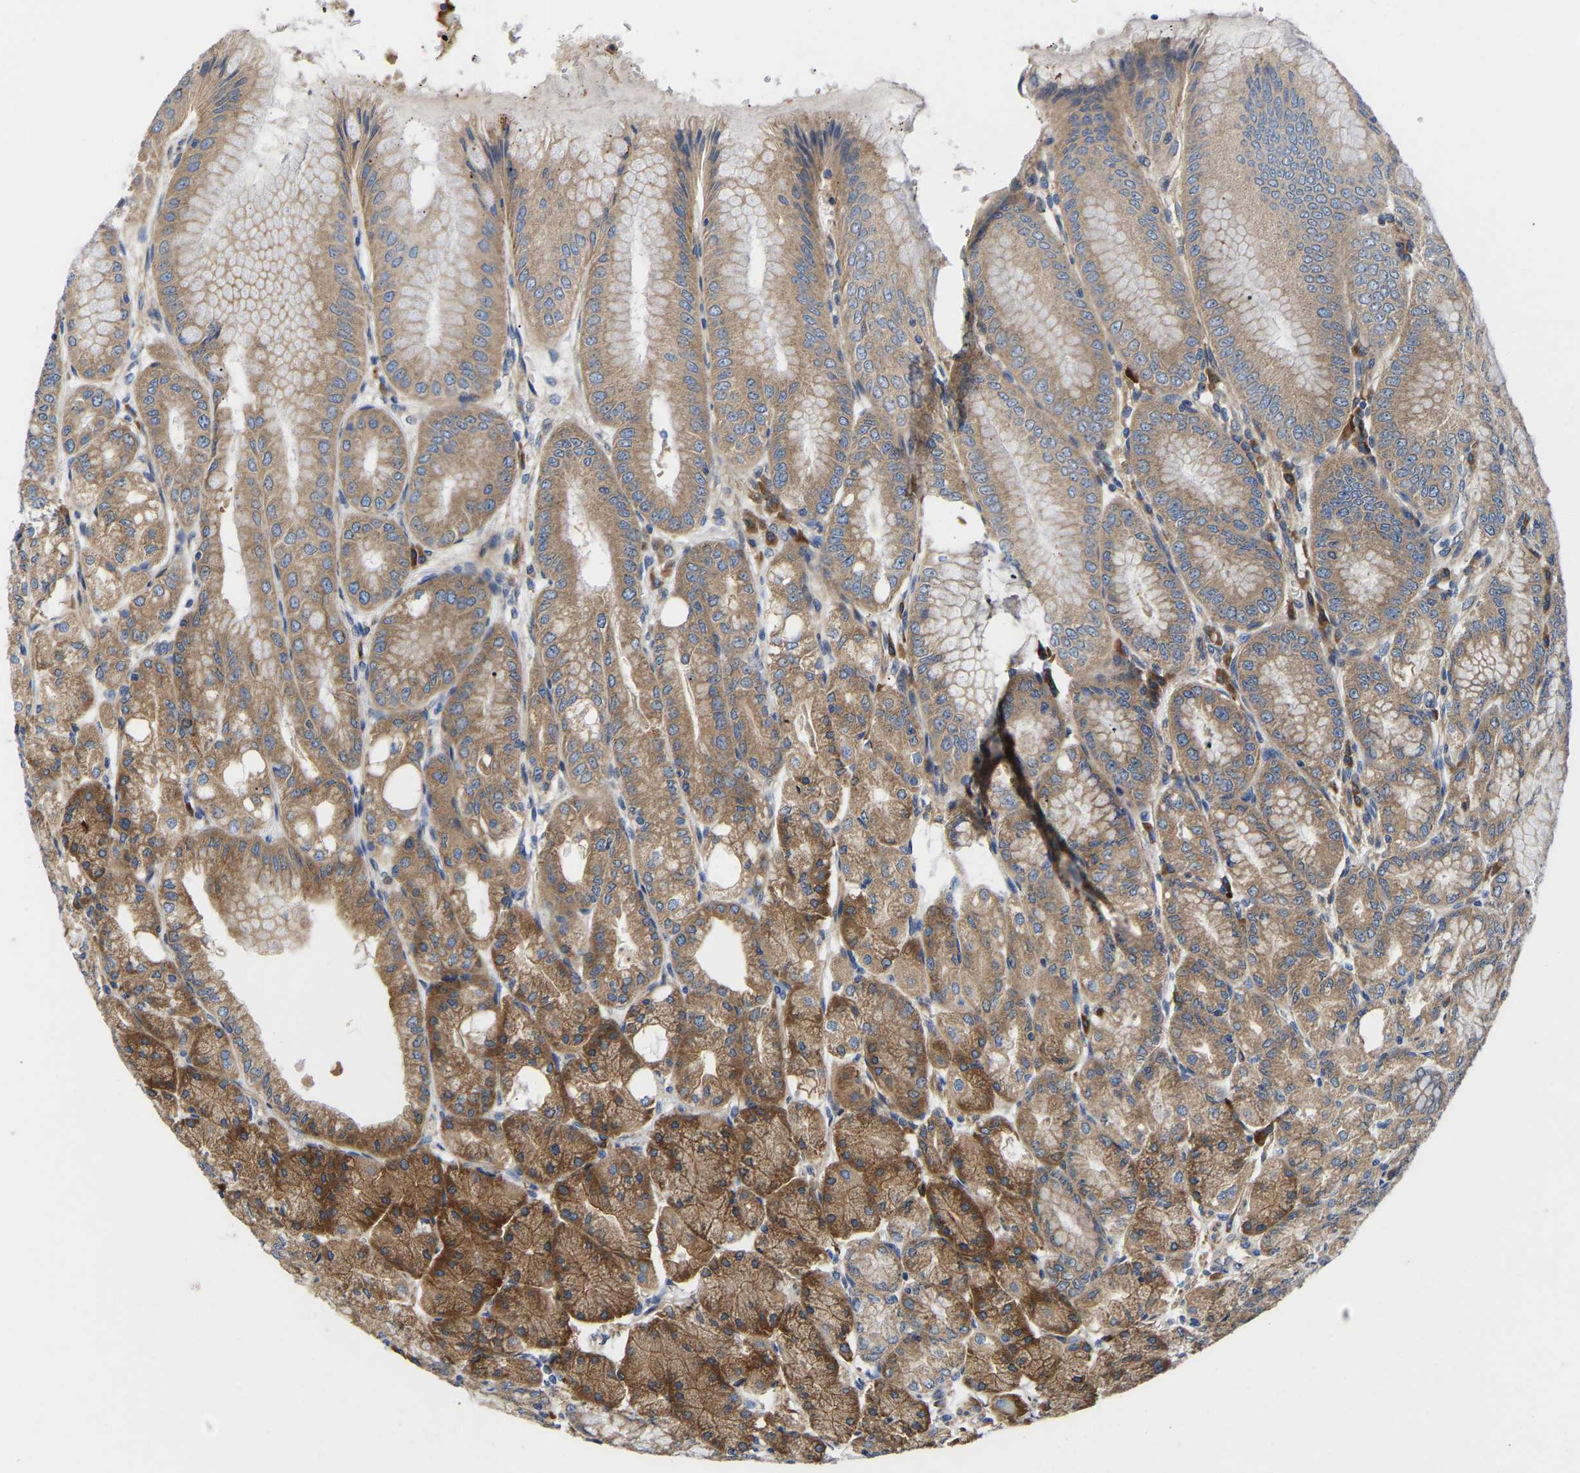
{"staining": {"intensity": "strong", "quantity": ">75%", "location": "cytoplasmic/membranous"}, "tissue": "stomach", "cell_type": "Glandular cells", "image_type": "normal", "snomed": [{"axis": "morphology", "description": "Normal tissue, NOS"}, {"axis": "topography", "description": "Stomach, lower"}], "caption": "Glandular cells show high levels of strong cytoplasmic/membranous positivity in approximately >75% of cells in unremarkable stomach.", "gene": "AIMP2", "patient": {"sex": "male", "age": 71}}